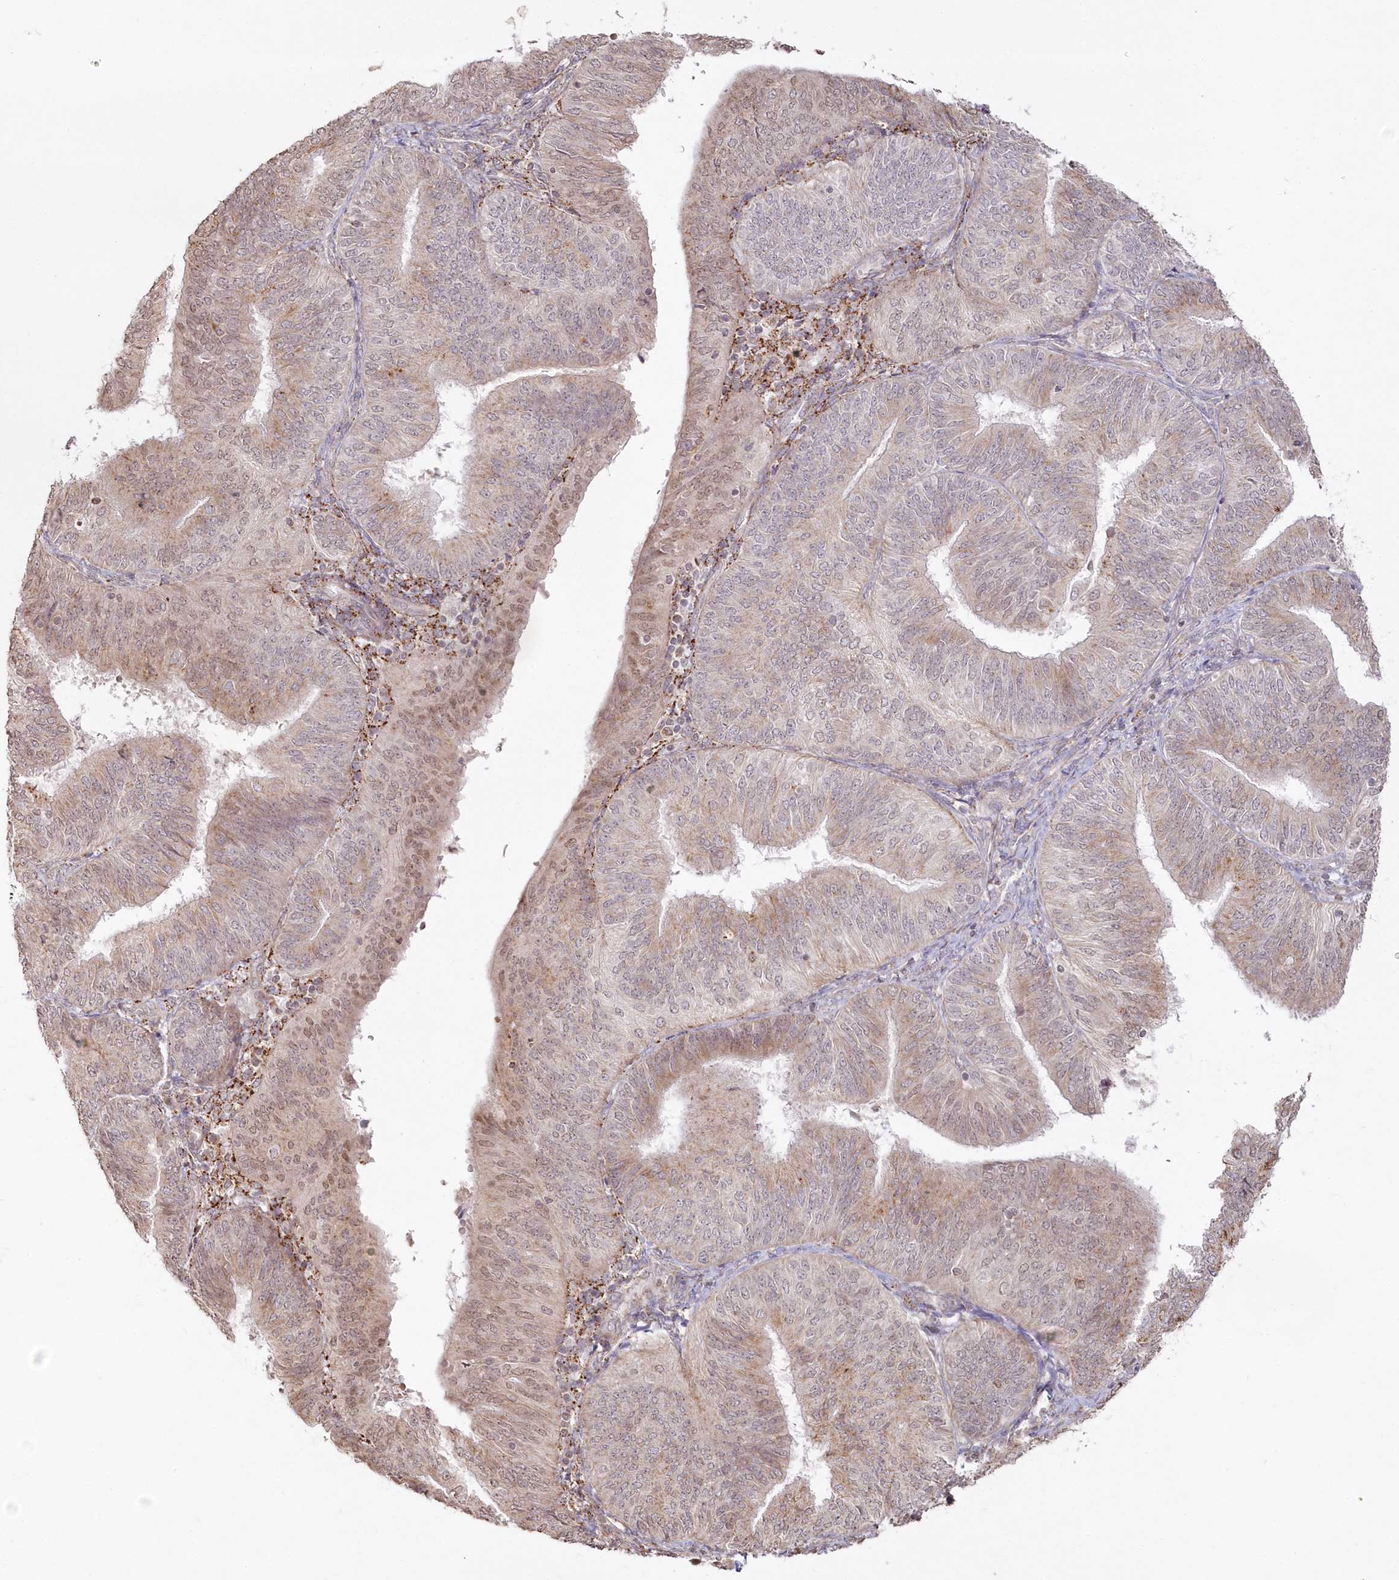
{"staining": {"intensity": "moderate", "quantity": "25%-75%", "location": "cytoplasmic/membranous,nuclear"}, "tissue": "endometrial cancer", "cell_type": "Tumor cells", "image_type": "cancer", "snomed": [{"axis": "morphology", "description": "Adenocarcinoma, NOS"}, {"axis": "topography", "description": "Endometrium"}], "caption": "Immunohistochemical staining of human endometrial adenocarcinoma exhibits moderate cytoplasmic/membranous and nuclear protein staining in about 25%-75% of tumor cells.", "gene": "ARSB", "patient": {"sex": "female", "age": 58}}